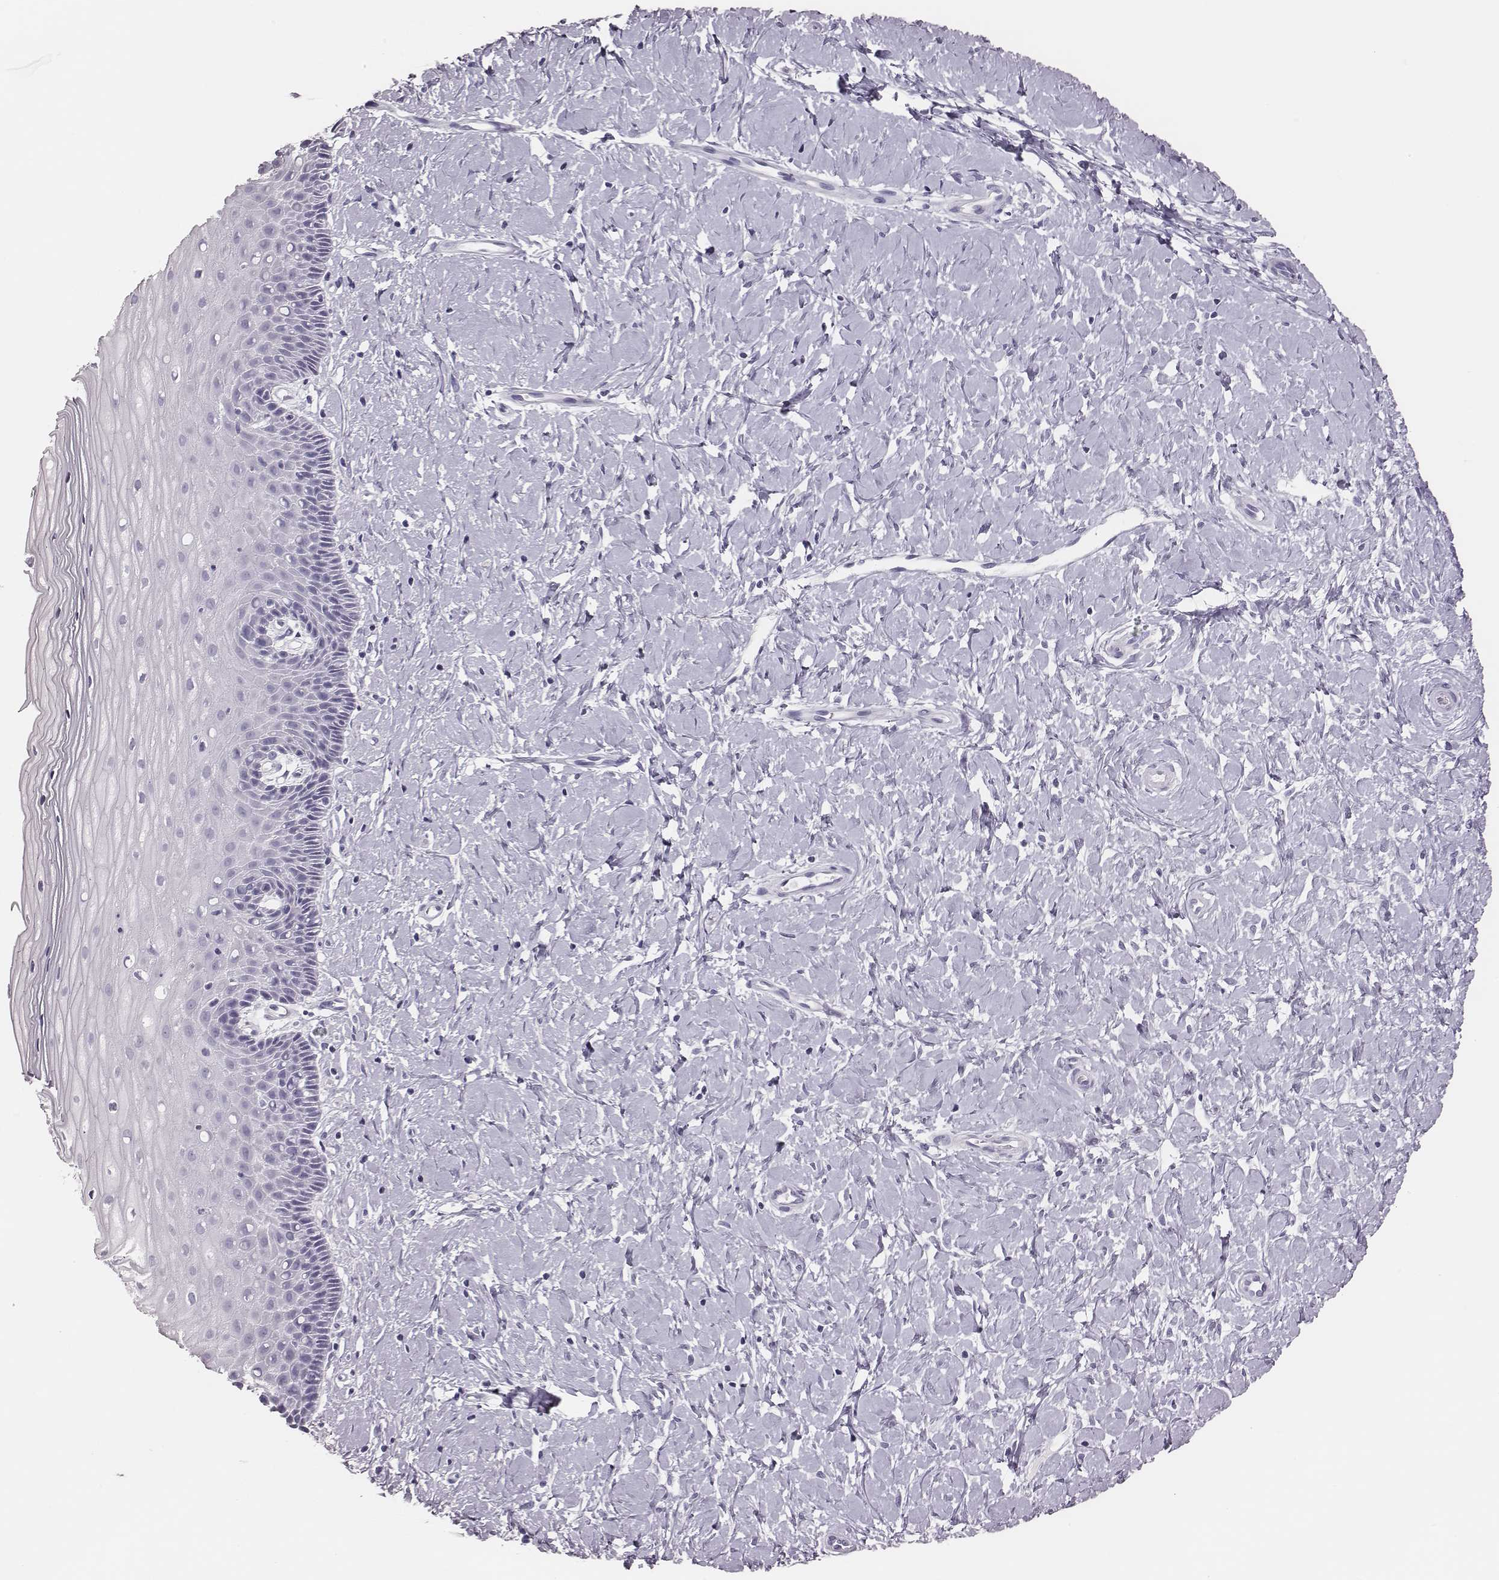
{"staining": {"intensity": "negative", "quantity": "none", "location": "none"}, "tissue": "cervix", "cell_type": "Glandular cells", "image_type": "normal", "snomed": [{"axis": "morphology", "description": "Normal tissue, NOS"}, {"axis": "topography", "description": "Cervix"}], "caption": "Immunohistochemistry (IHC) micrograph of unremarkable cervix: cervix stained with DAB (3,3'-diaminobenzidine) demonstrates no significant protein positivity in glandular cells.", "gene": "H1", "patient": {"sex": "female", "age": 37}}